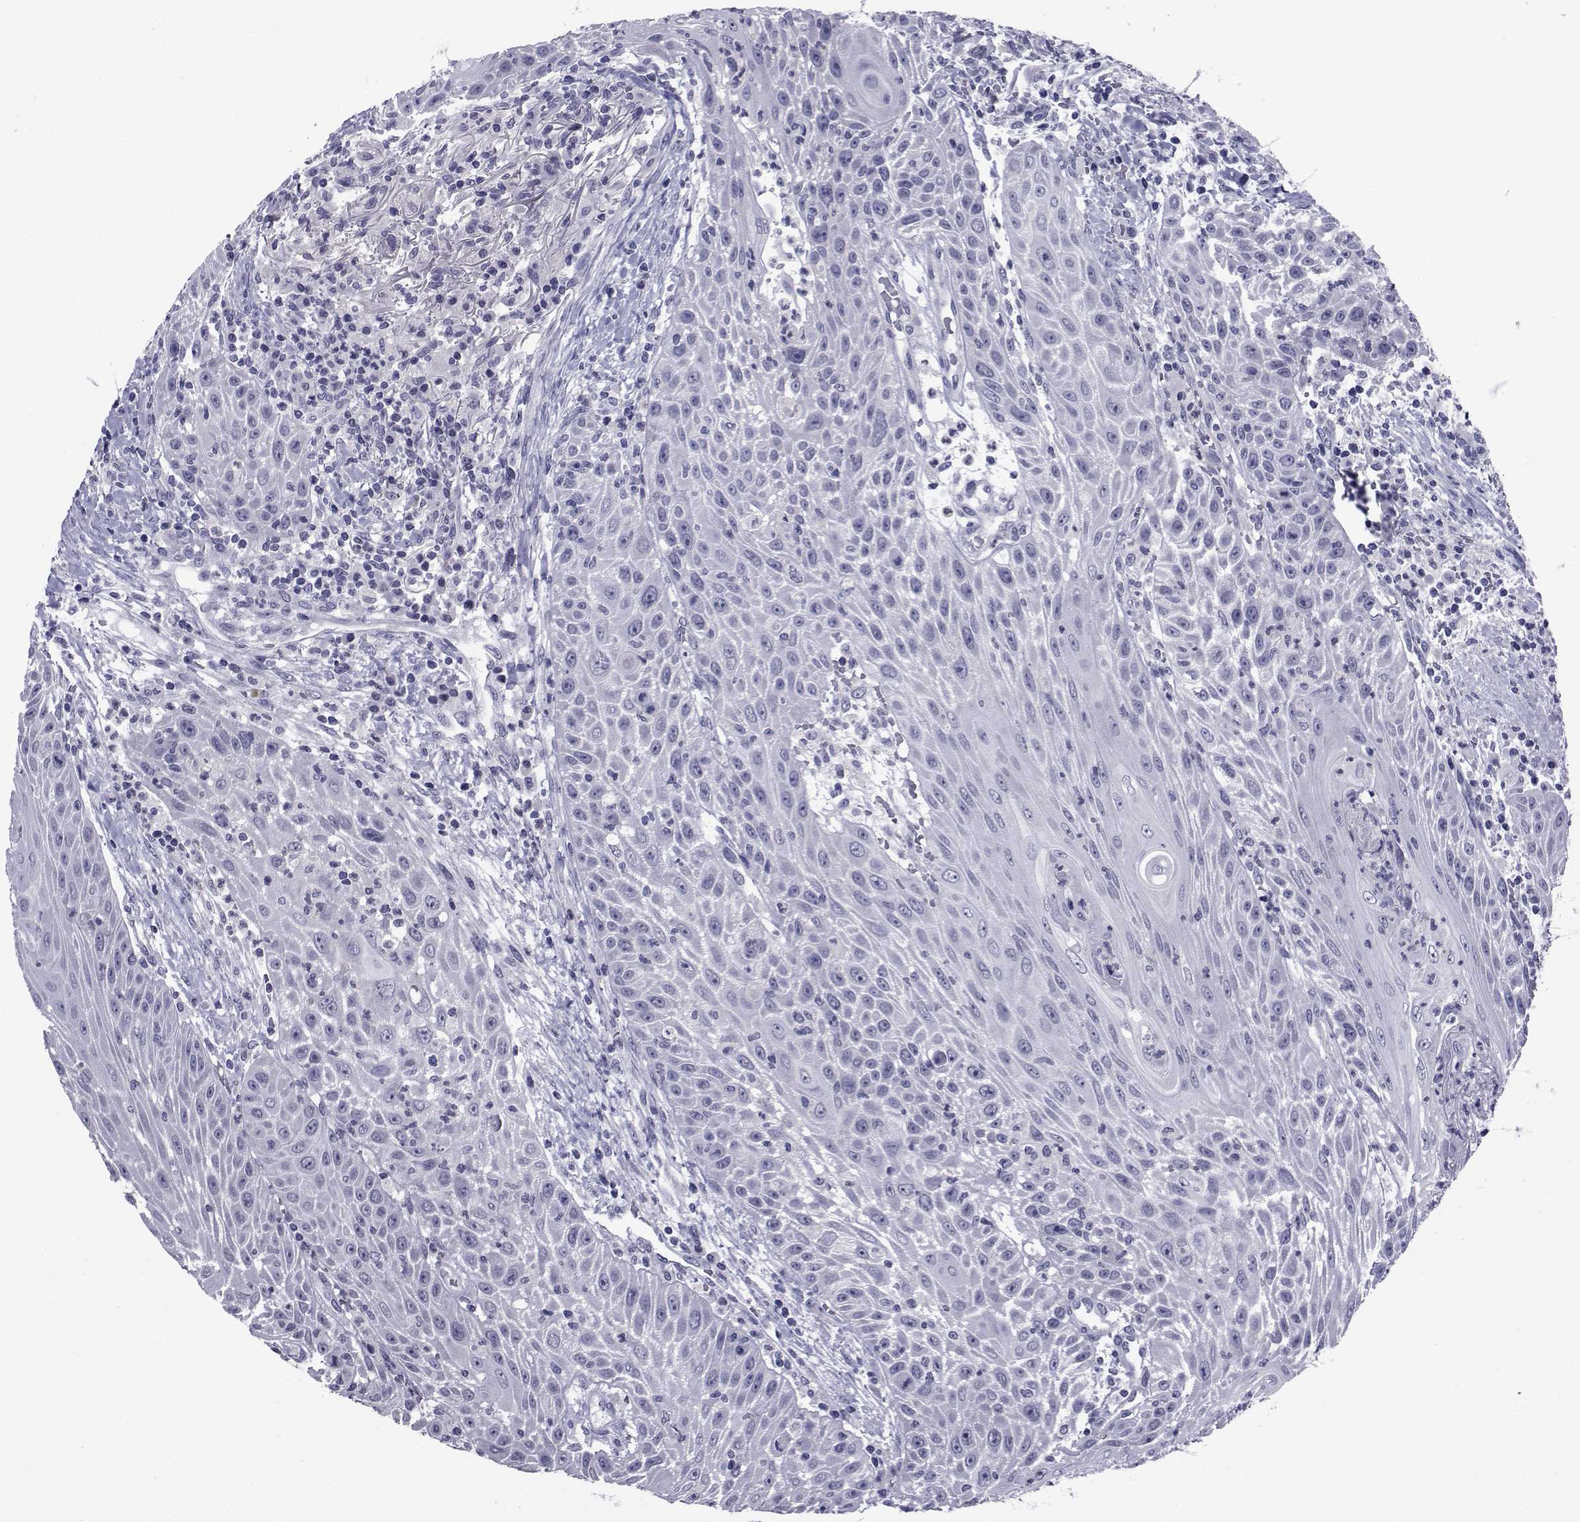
{"staining": {"intensity": "negative", "quantity": "none", "location": "none"}, "tissue": "head and neck cancer", "cell_type": "Tumor cells", "image_type": "cancer", "snomed": [{"axis": "morphology", "description": "Squamous cell carcinoma, NOS"}, {"axis": "topography", "description": "Head-Neck"}], "caption": "There is no significant positivity in tumor cells of squamous cell carcinoma (head and neck). (DAB immunohistochemistry (IHC), high magnification).", "gene": "SEMA5B", "patient": {"sex": "male", "age": 69}}